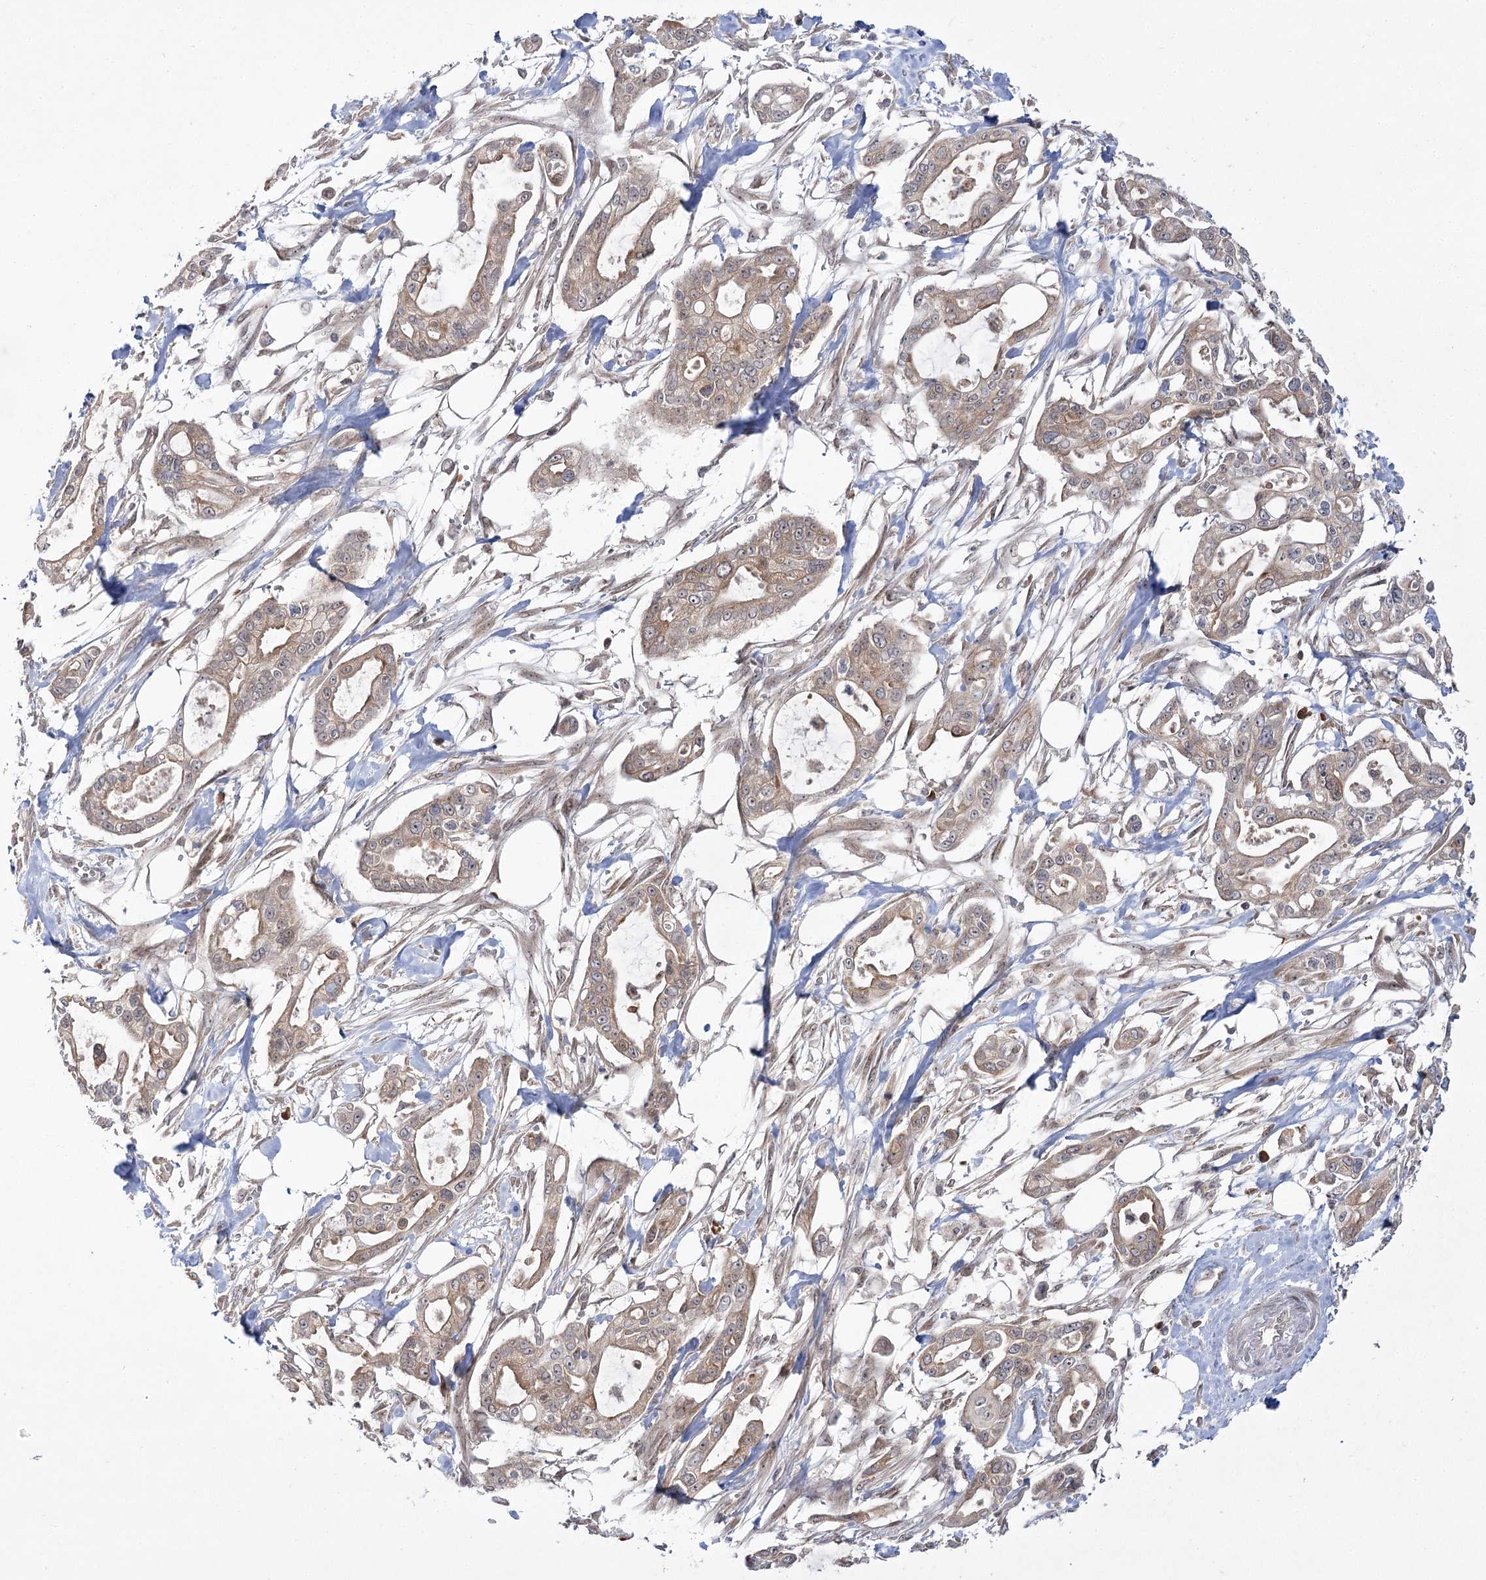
{"staining": {"intensity": "weak", "quantity": "<25%", "location": "cytoplasmic/membranous"}, "tissue": "pancreatic cancer", "cell_type": "Tumor cells", "image_type": "cancer", "snomed": [{"axis": "morphology", "description": "Adenocarcinoma, NOS"}, {"axis": "topography", "description": "Pancreas"}], "caption": "Image shows no significant protein positivity in tumor cells of pancreatic cancer (adenocarcinoma). (Stains: DAB (3,3'-diaminobenzidine) immunohistochemistry (IHC) with hematoxylin counter stain, Microscopy: brightfield microscopy at high magnification).", "gene": "SYTL1", "patient": {"sex": "male", "age": 68}}